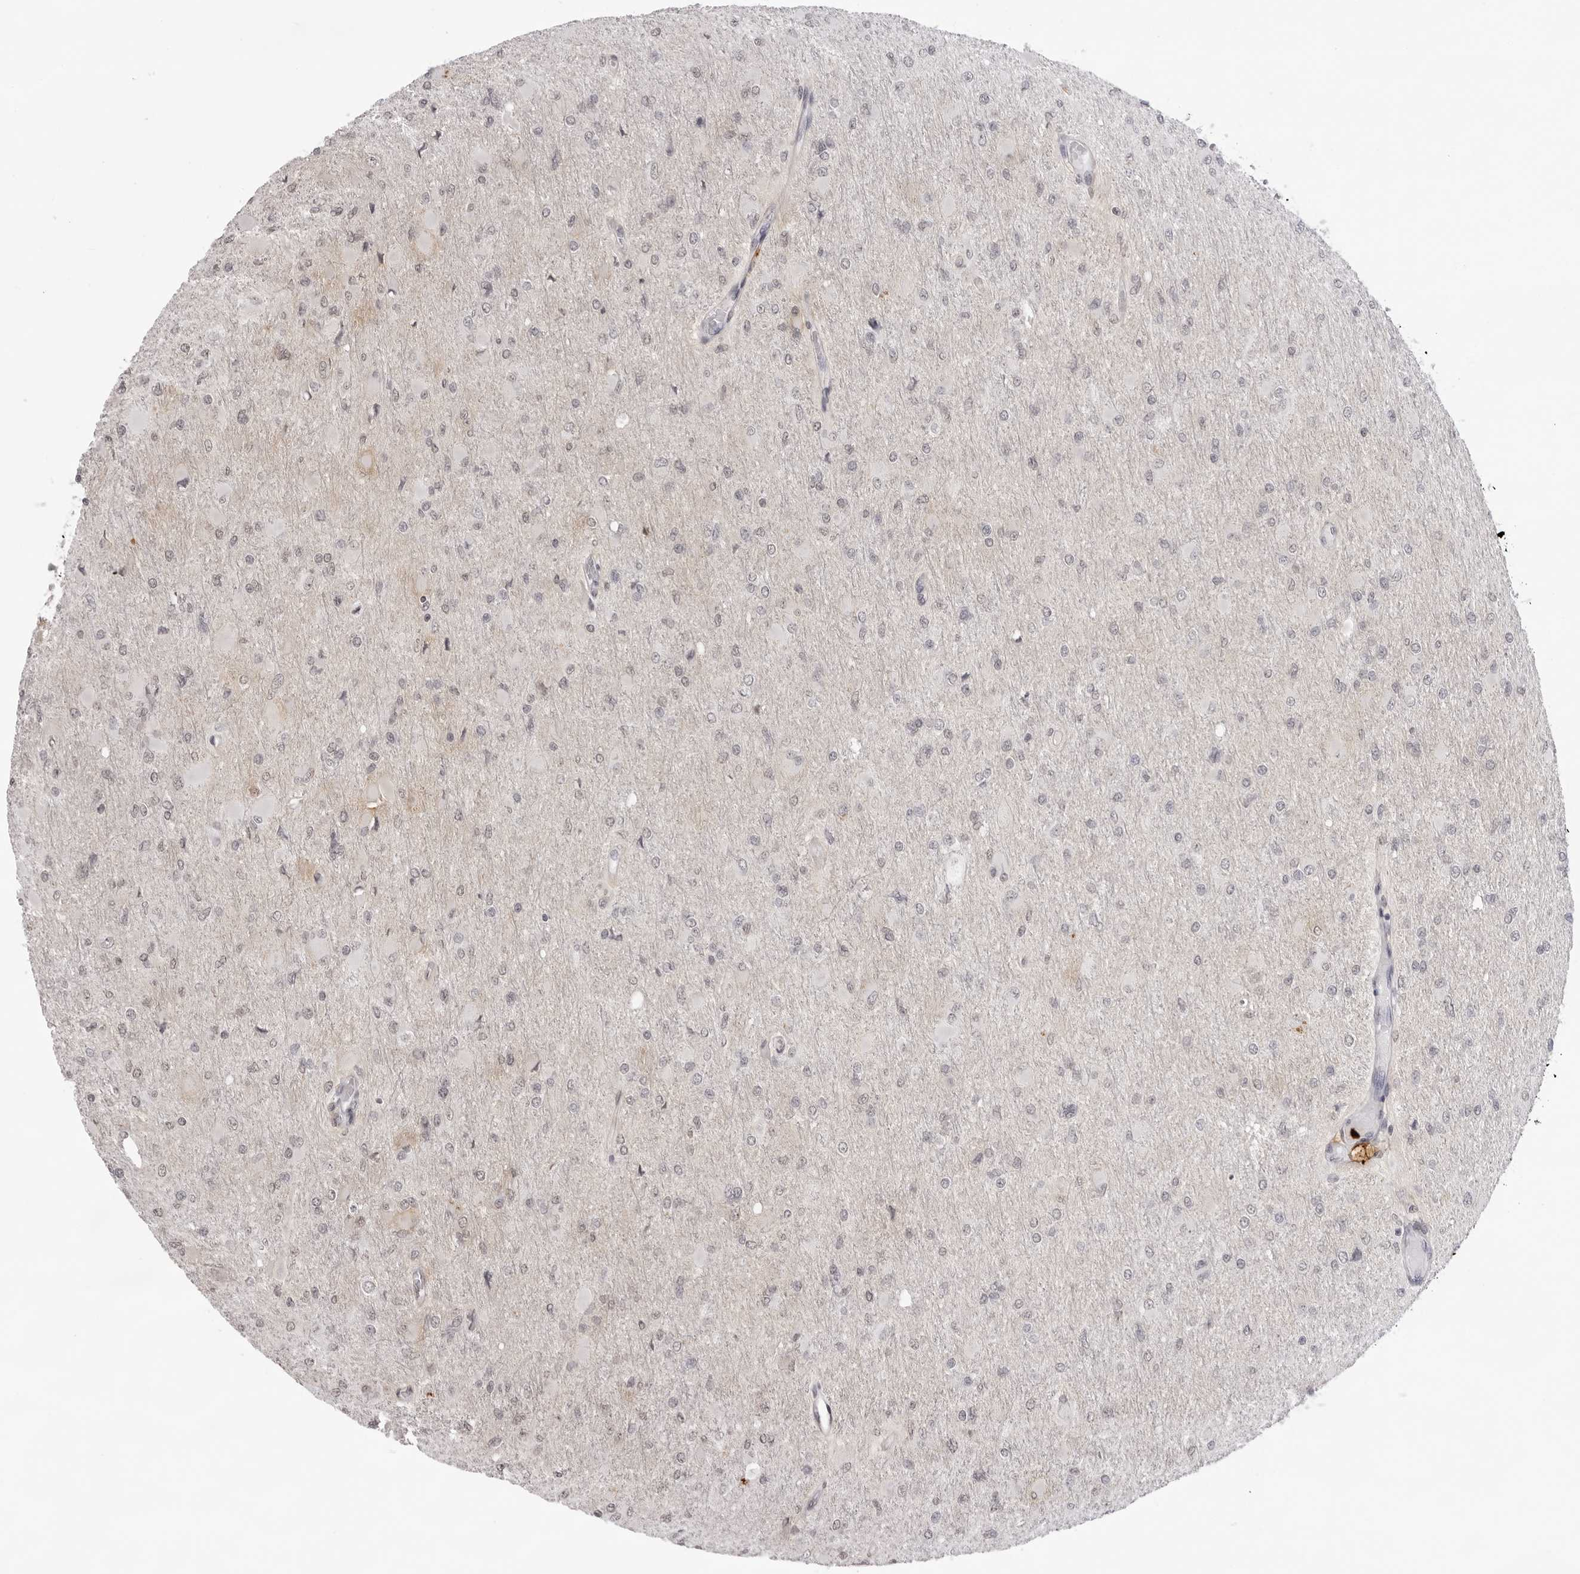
{"staining": {"intensity": "negative", "quantity": "none", "location": "none"}, "tissue": "glioma", "cell_type": "Tumor cells", "image_type": "cancer", "snomed": [{"axis": "morphology", "description": "Glioma, malignant, High grade"}, {"axis": "topography", "description": "Cerebral cortex"}], "caption": "Immunohistochemistry (IHC) histopathology image of human malignant glioma (high-grade) stained for a protein (brown), which demonstrates no positivity in tumor cells.", "gene": "NTM", "patient": {"sex": "female", "age": 36}}